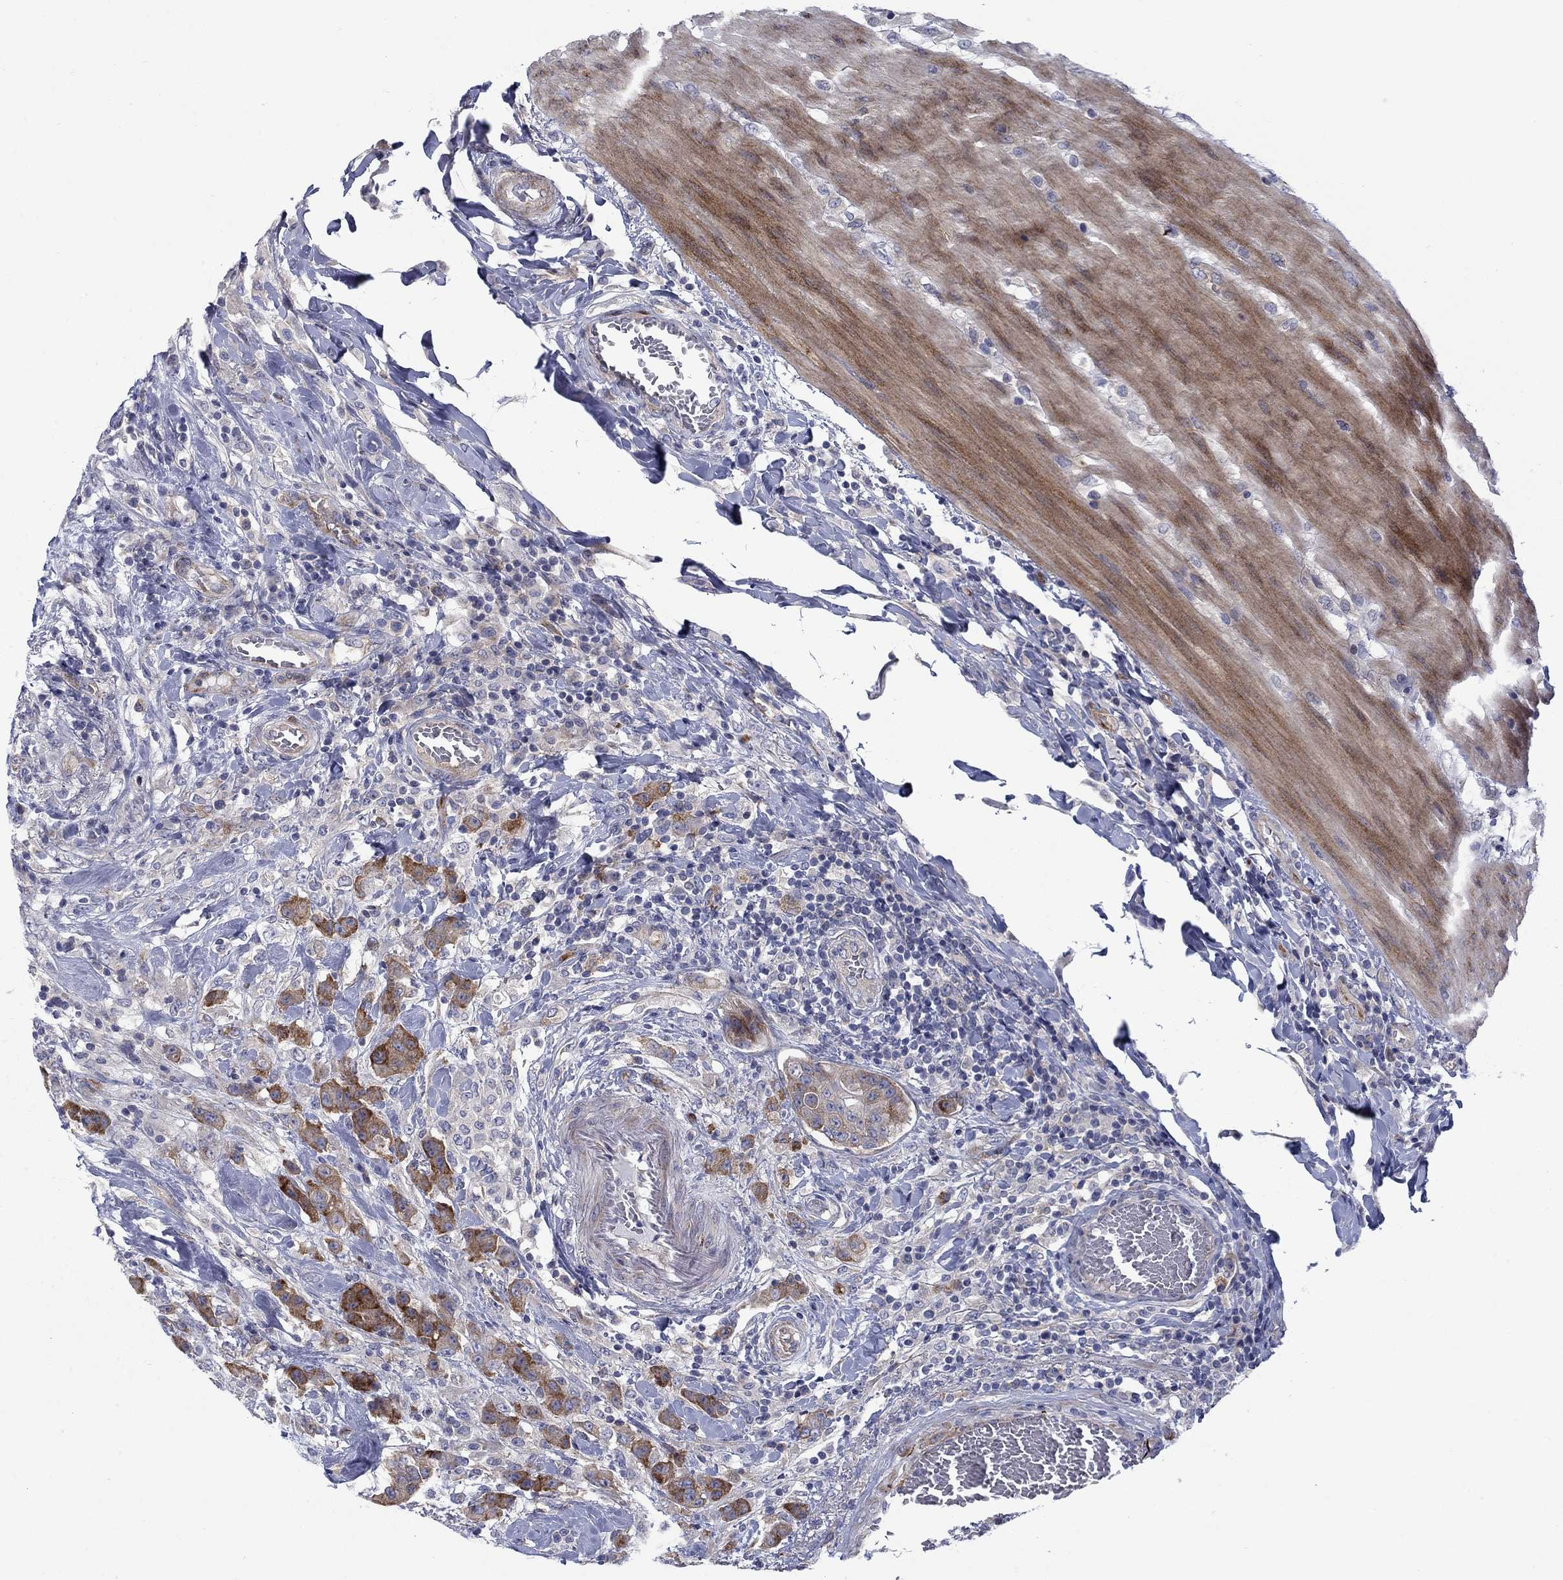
{"staining": {"intensity": "weak", "quantity": "<25%", "location": "cytoplasmic/membranous"}, "tissue": "colorectal cancer", "cell_type": "Tumor cells", "image_type": "cancer", "snomed": [{"axis": "morphology", "description": "Adenocarcinoma, NOS"}, {"axis": "topography", "description": "Colon"}], "caption": "DAB immunohistochemical staining of human colorectal cancer shows no significant staining in tumor cells. The staining was performed using DAB (3,3'-diaminobenzidine) to visualize the protein expression in brown, while the nuclei were stained in blue with hematoxylin (Magnification: 20x).", "gene": "FXR1", "patient": {"sex": "female", "age": 48}}